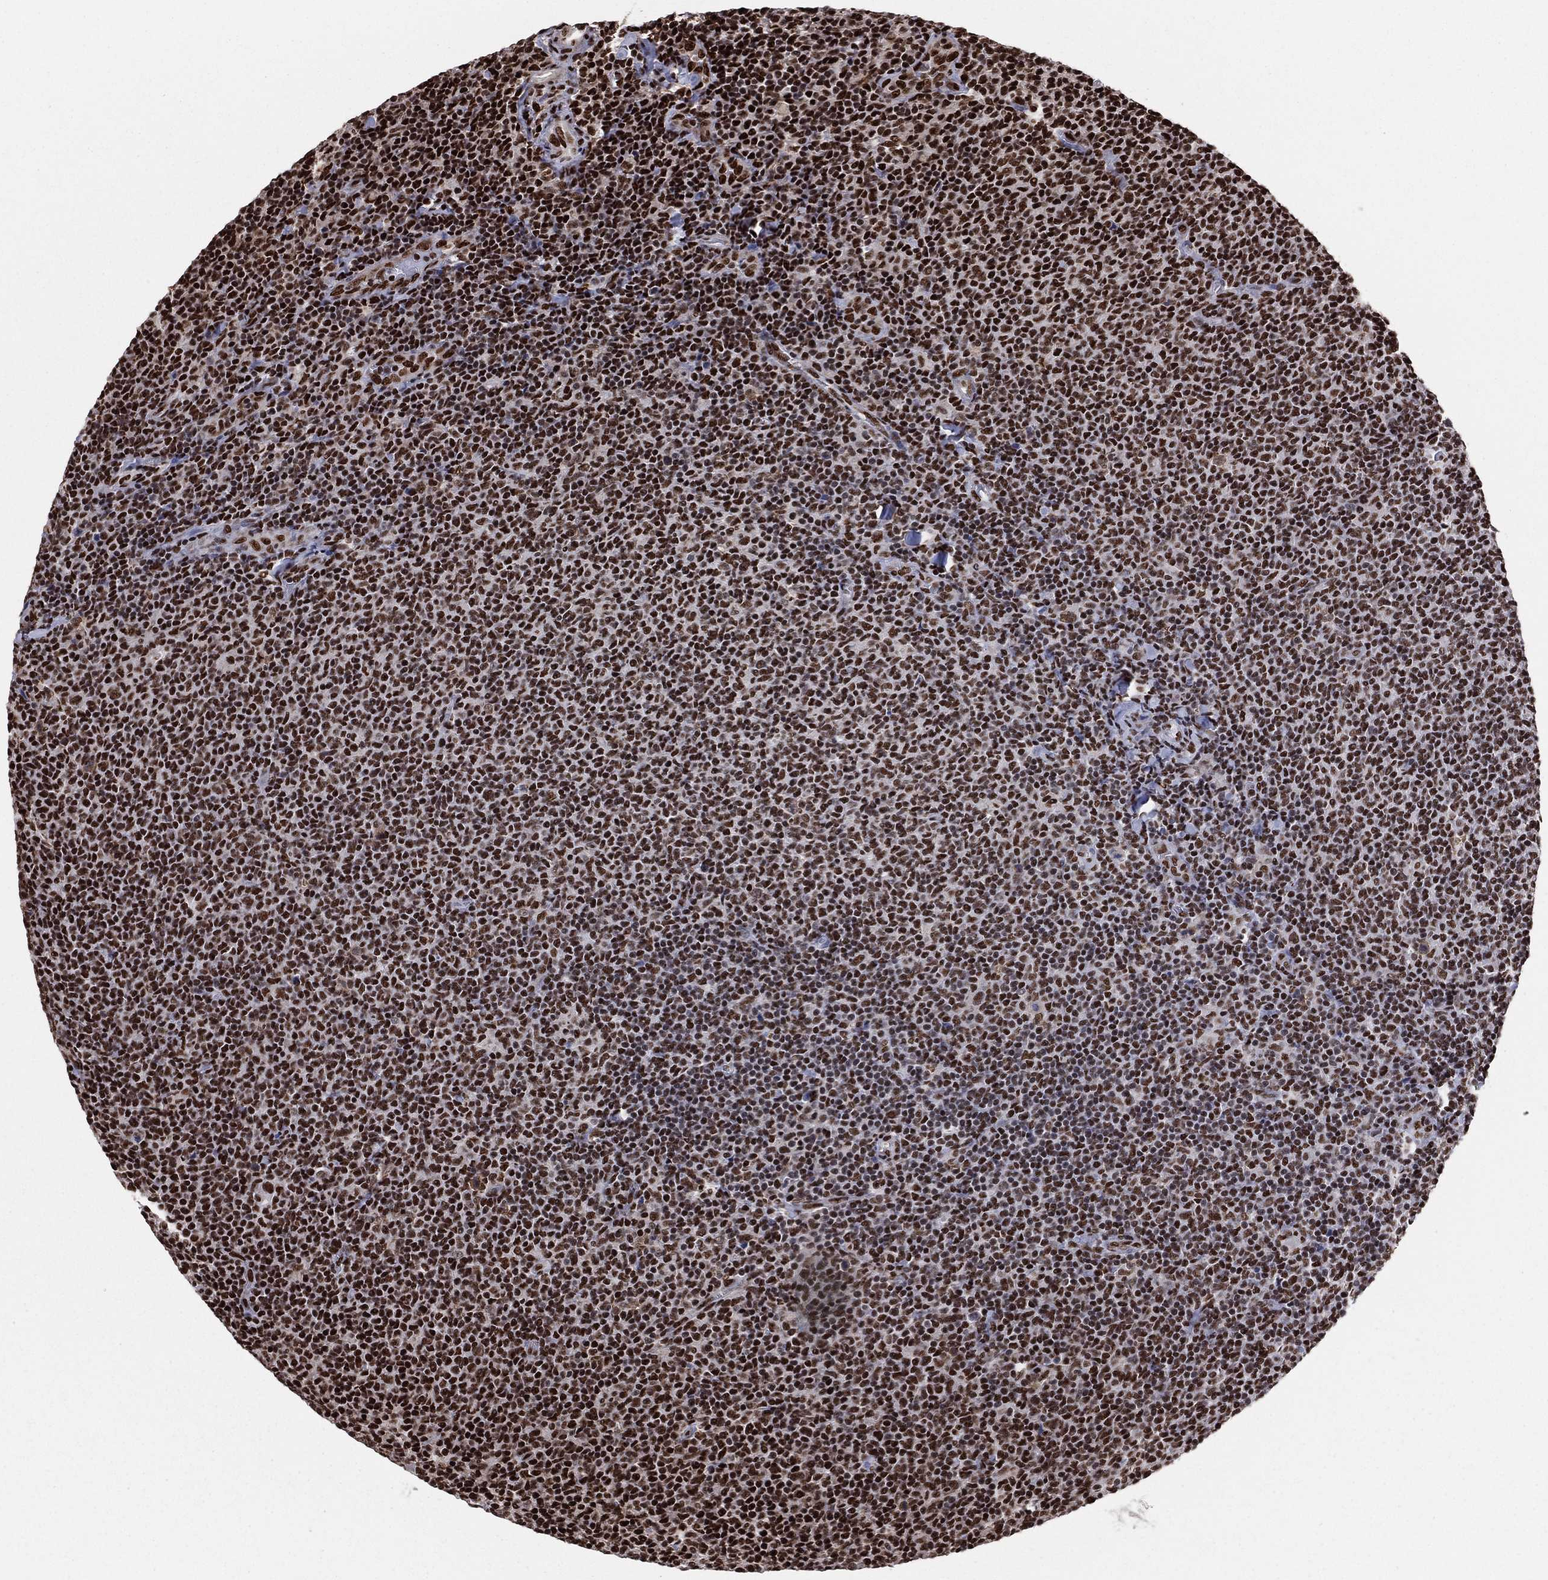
{"staining": {"intensity": "strong", "quantity": ">75%", "location": "nuclear"}, "tissue": "lymphoma", "cell_type": "Tumor cells", "image_type": "cancer", "snomed": [{"axis": "morphology", "description": "Malignant lymphoma, non-Hodgkin's type, Low grade"}, {"axis": "topography", "description": "Lymph node"}], "caption": "A histopathology image showing strong nuclear expression in approximately >75% of tumor cells in lymphoma, as visualized by brown immunohistochemical staining.", "gene": "TP53BP1", "patient": {"sex": "male", "age": 52}}